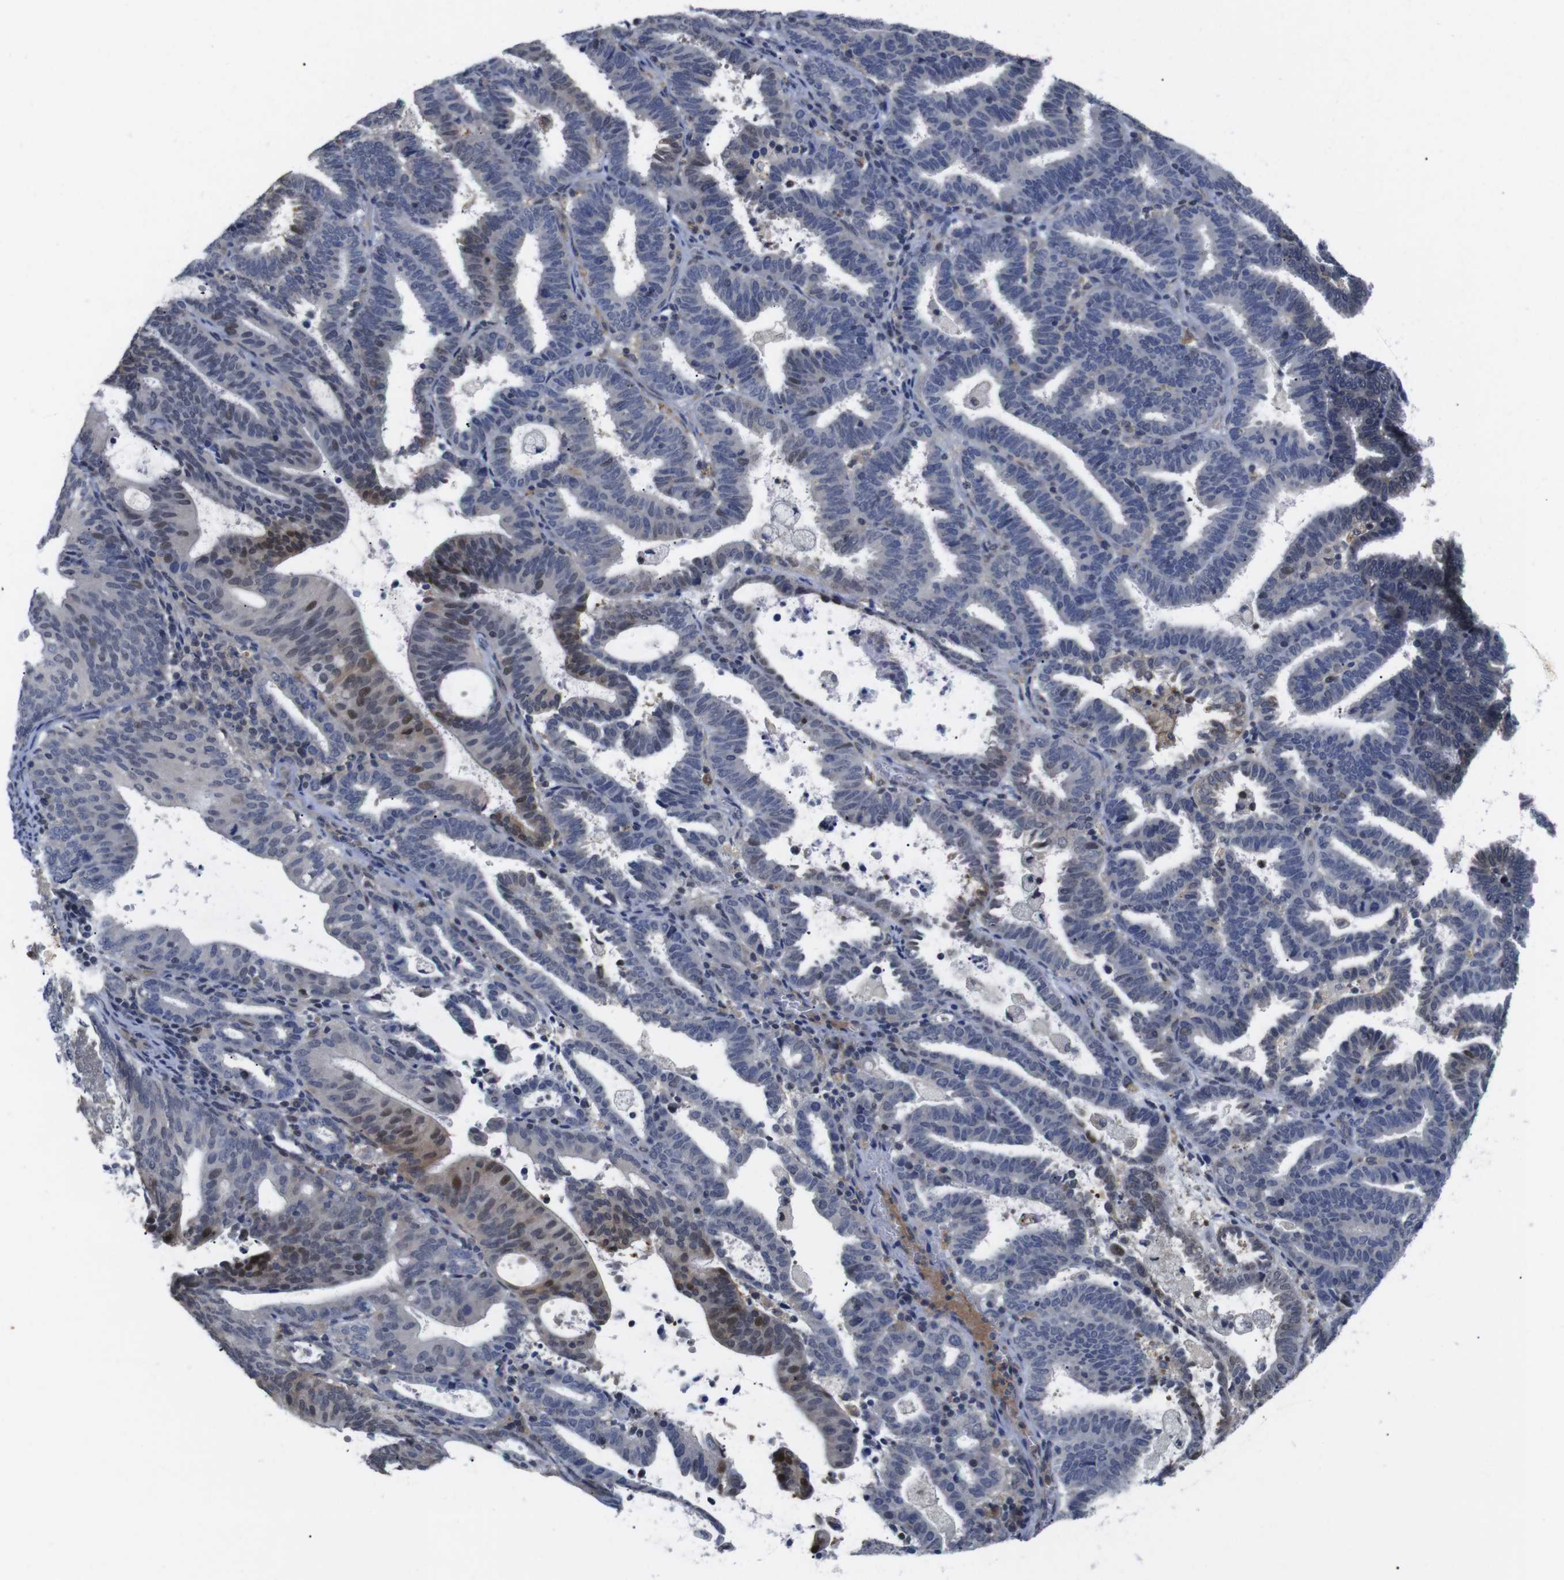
{"staining": {"intensity": "moderate", "quantity": "<25%", "location": "cytoplasmic/membranous,nuclear"}, "tissue": "endometrial cancer", "cell_type": "Tumor cells", "image_type": "cancer", "snomed": [{"axis": "morphology", "description": "Adenocarcinoma, NOS"}, {"axis": "topography", "description": "Uterus"}], "caption": "Immunohistochemical staining of human adenocarcinoma (endometrial) exhibits moderate cytoplasmic/membranous and nuclear protein expression in approximately <25% of tumor cells.", "gene": "FNTA", "patient": {"sex": "female", "age": 83}}